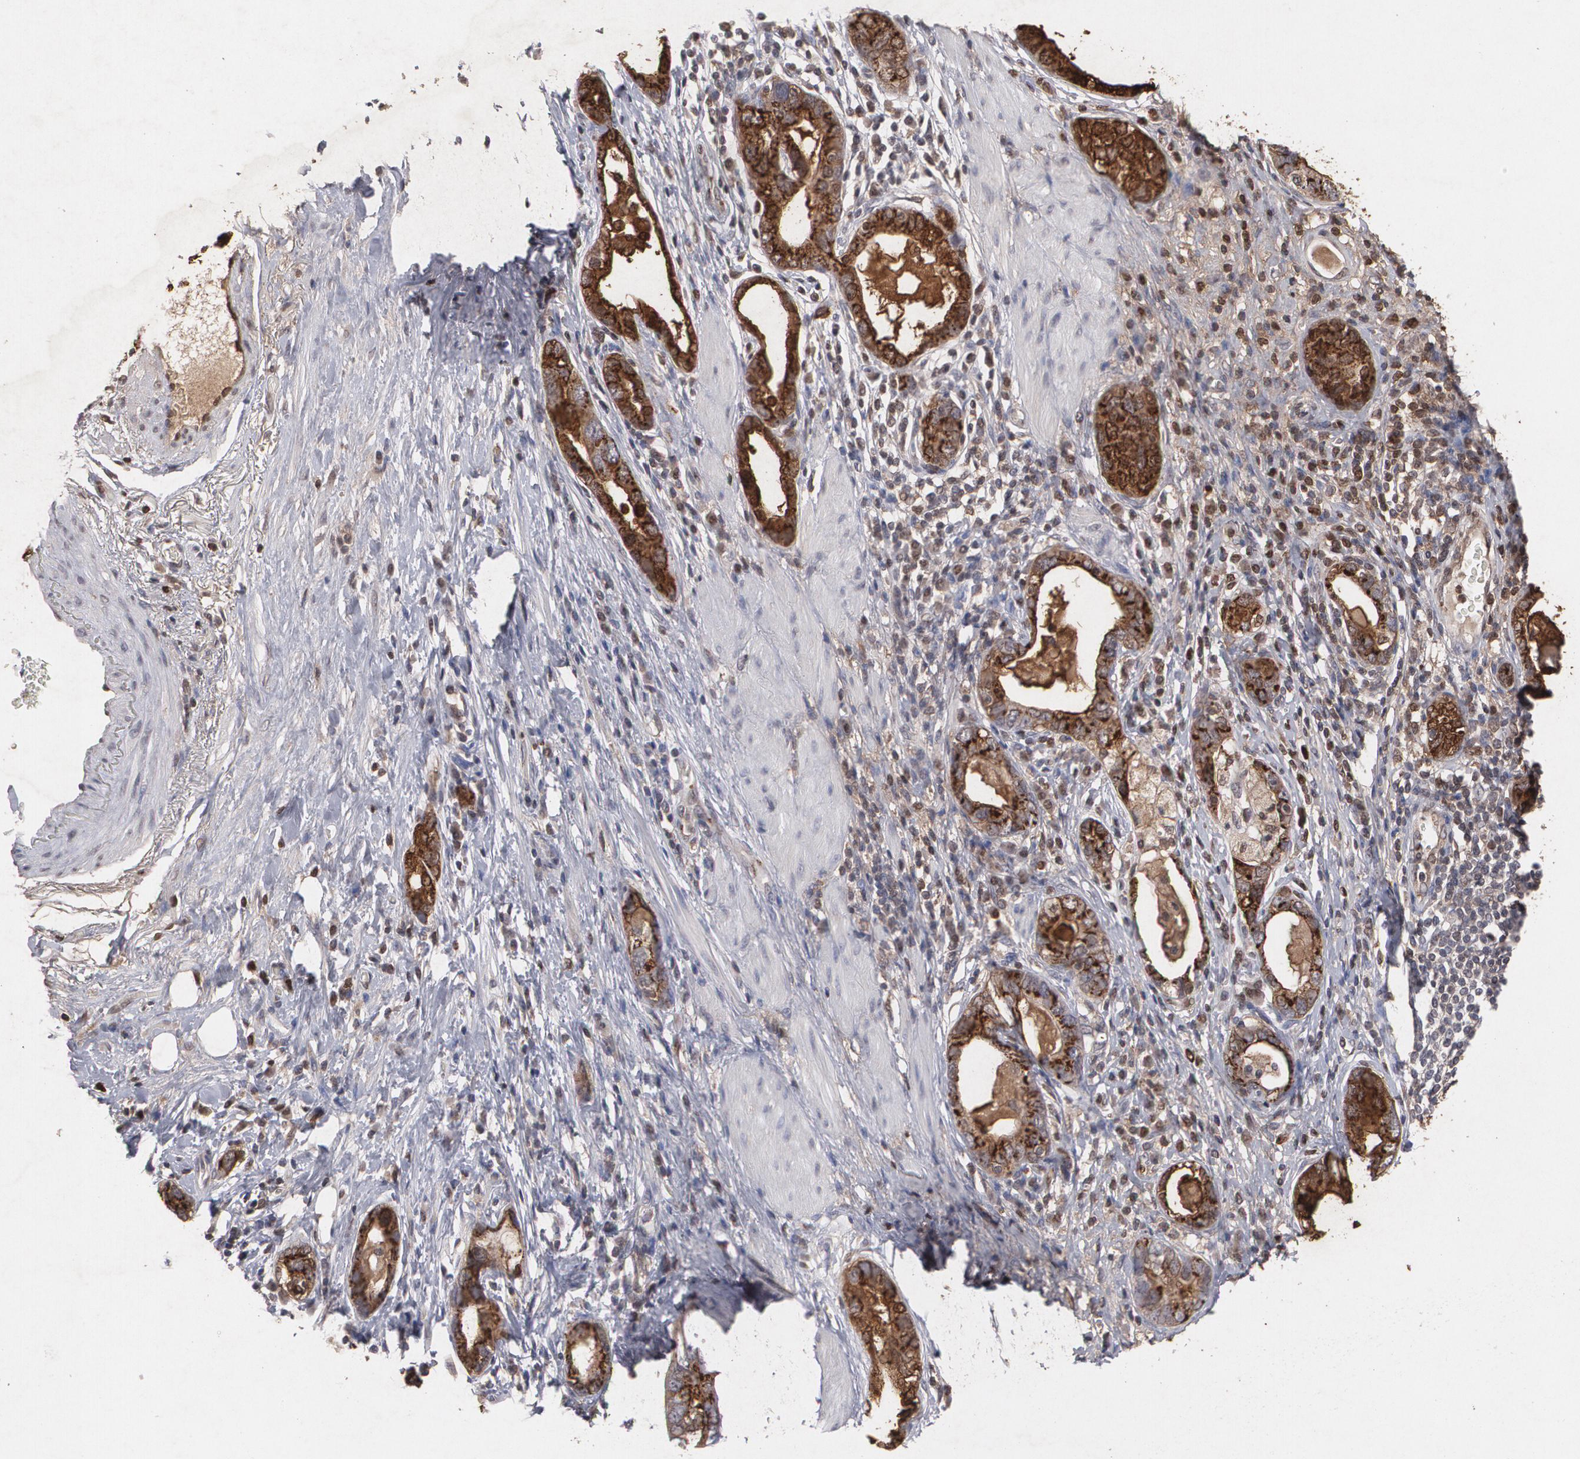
{"staining": {"intensity": "strong", "quantity": ">75%", "location": "cytoplasmic/membranous"}, "tissue": "stomach cancer", "cell_type": "Tumor cells", "image_type": "cancer", "snomed": [{"axis": "morphology", "description": "Adenocarcinoma, NOS"}, {"axis": "topography", "description": "Stomach, lower"}], "caption": "Immunohistochemical staining of human adenocarcinoma (stomach) shows strong cytoplasmic/membranous protein positivity in about >75% of tumor cells. The protein is stained brown, and the nuclei are stained in blue (DAB (3,3'-diaminobenzidine) IHC with brightfield microscopy, high magnification).", "gene": "HTT", "patient": {"sex": "female", "age": 93}}